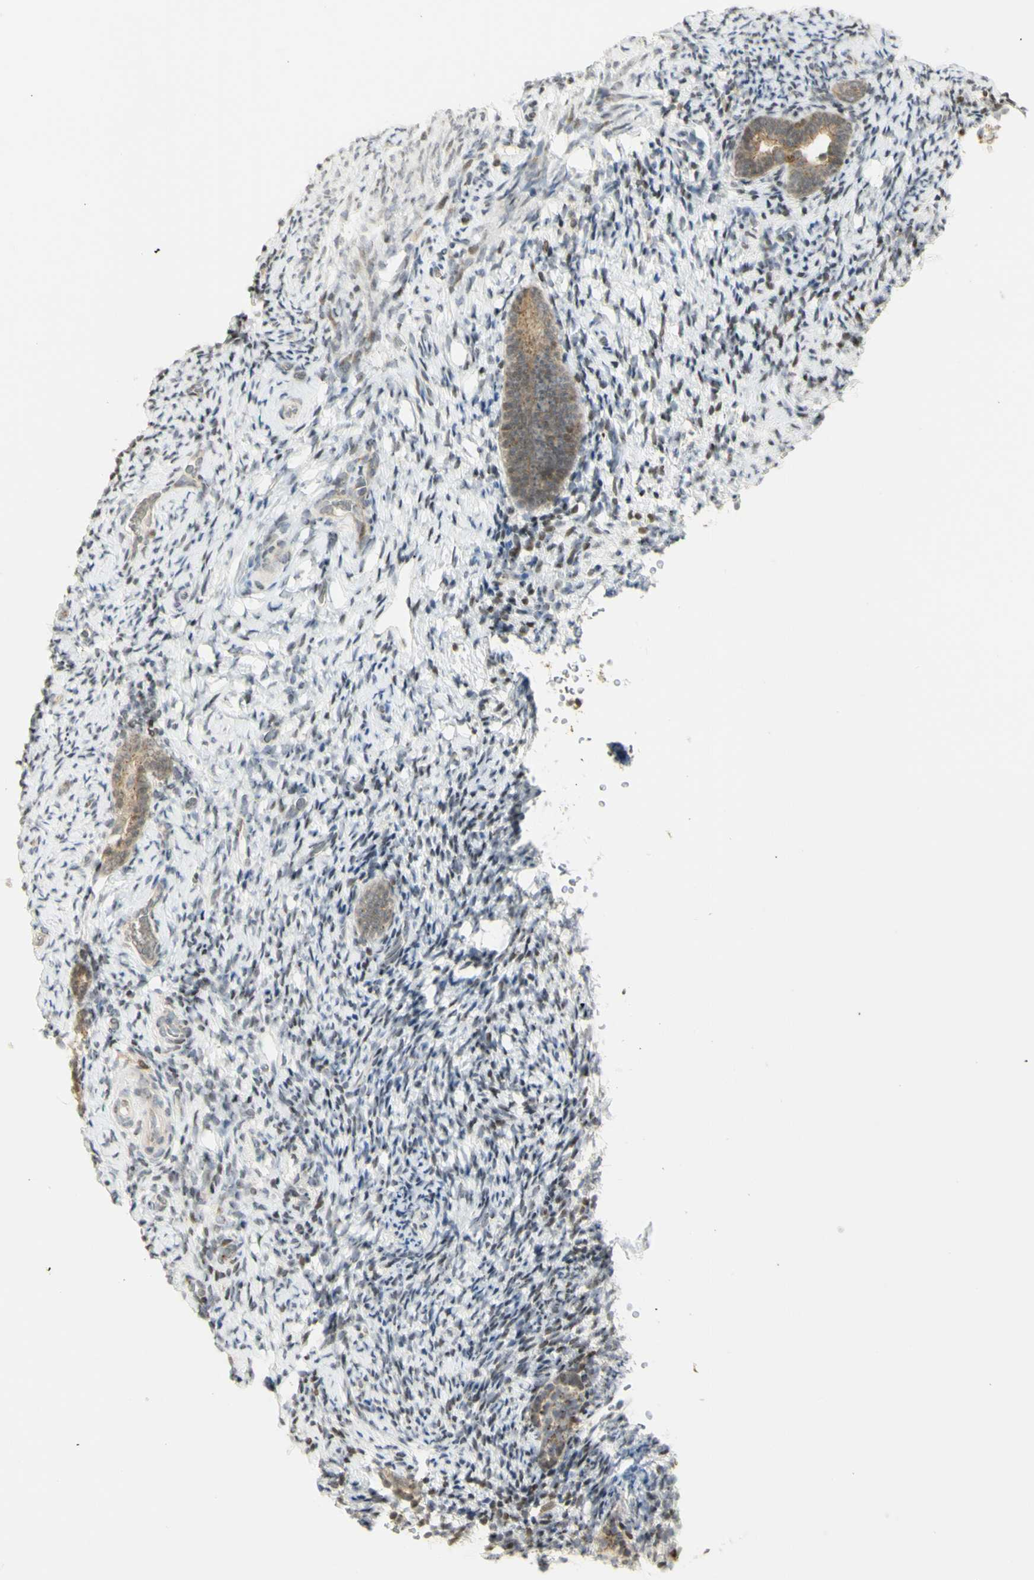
{"staining": {"intensity": "weak", "quantity": "25%-75%", "location": "cytoplasmic/membranous,nuclear"}, "tissue": "endometrium", "cell_type": "Cells in endometrial stroma", "image_type": "normal", "snomed": [{"axis": "morphology", "description": "Normal tissue, NOS"}, {"axis": "topography", "description": "Endometrium"}], "caption": "A brown stain labels weak cytoplasmic/membranous,nuclear staining of a protein in cells in endometrial stroma of normal endometrium. (brown staining indicates protein expression, while blue staining denotes nuclei).", "gene": "KIF11", "patient": {"sex": "female", "age": 51}}